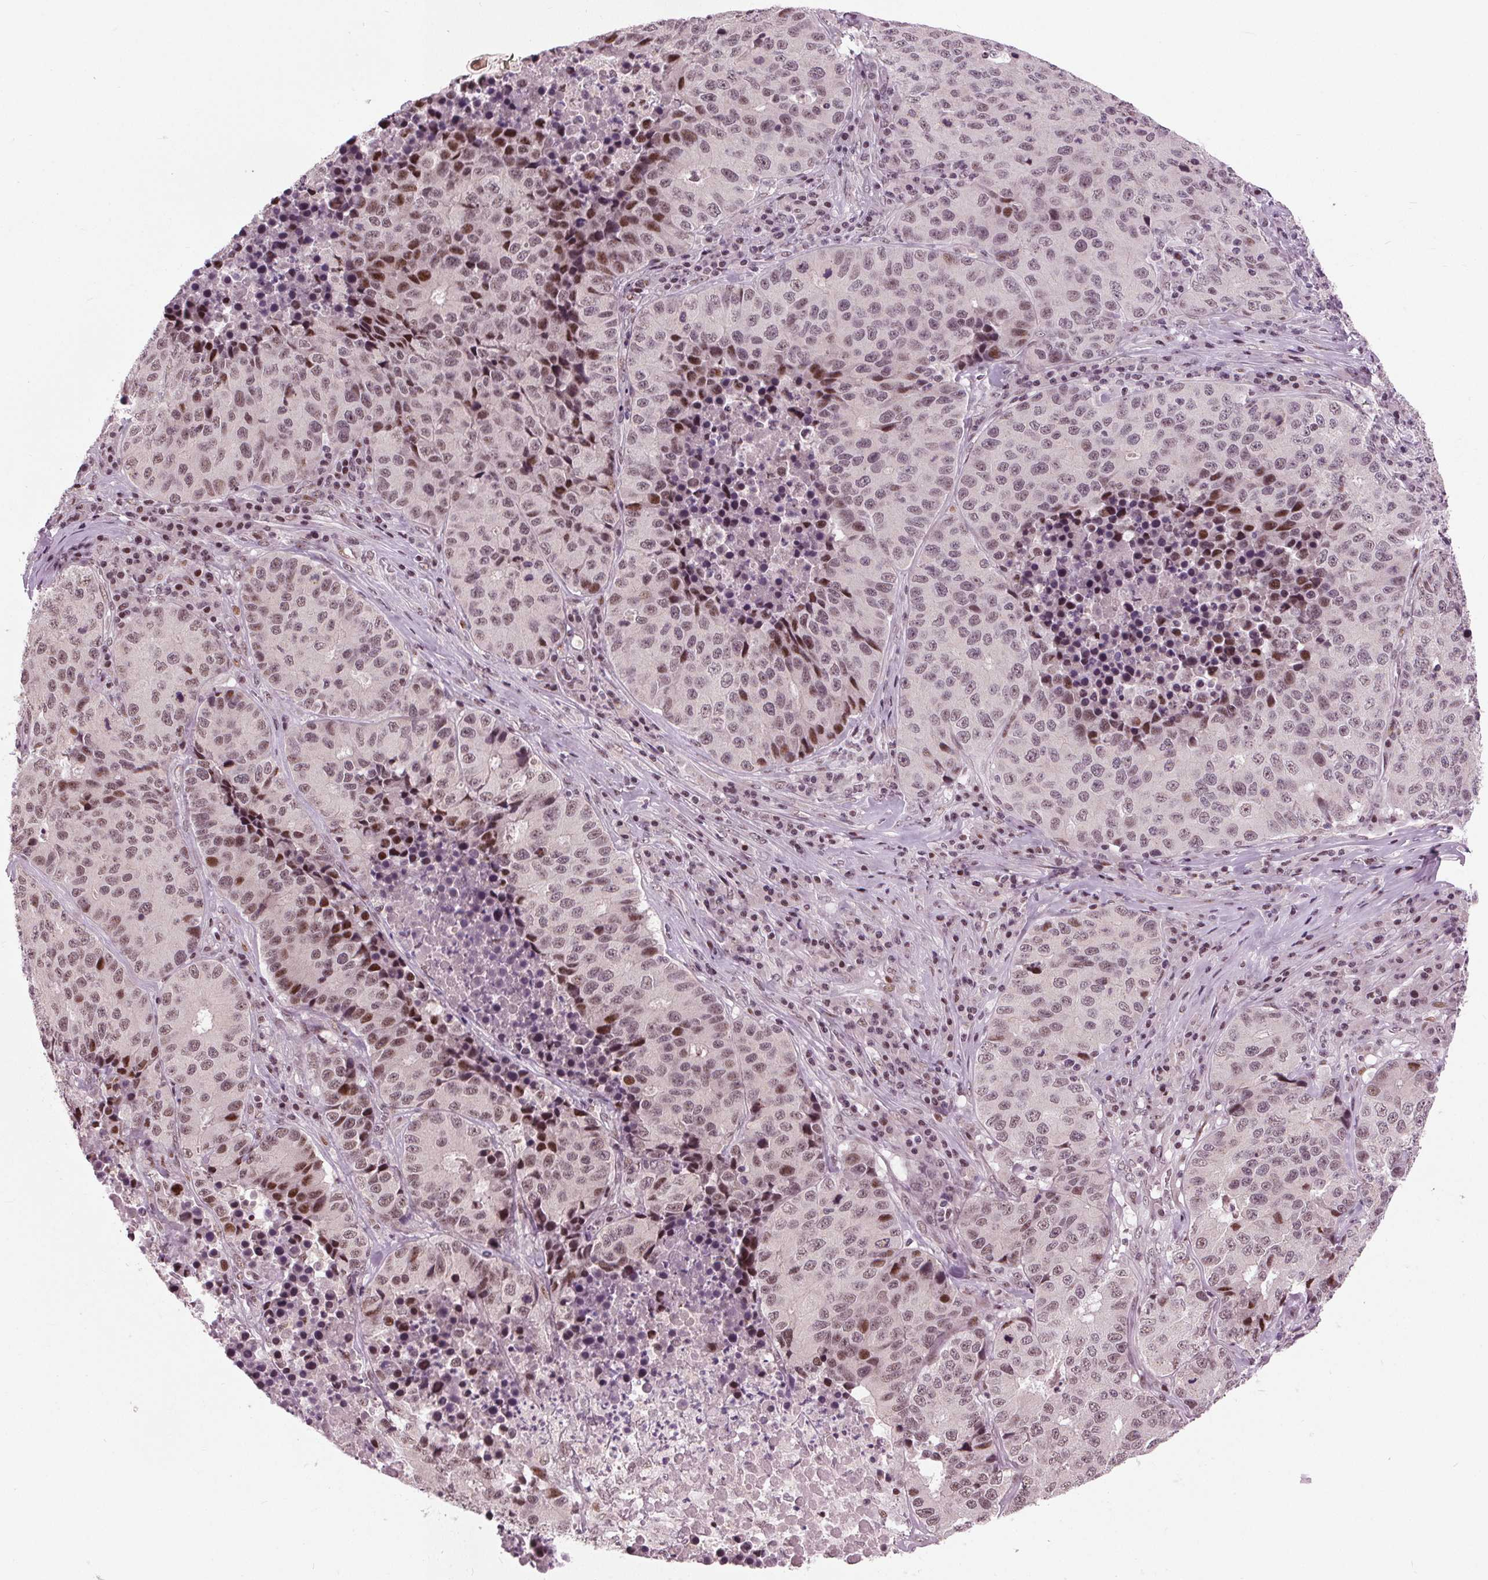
{"staining": {"intensity": "moderate", "quantity": ">75%", "location": "nuclear"}, "tissue": "stomach cancer", "cell_type": "Tumor cells", "image_type": "cancer", "snomed": [{"axis": "morphology", "description": "Adenocarcinoma, NOS"}, {"axis": "topography", "description": "Stomach"}], "caption": "An image of stomach cancer (adenocarcinoma) stained for a protein reveals moderate nuclear brown staining in tumor cells.", "gene": "TTC34", "patient": {"sex": "male", "age": 71}}